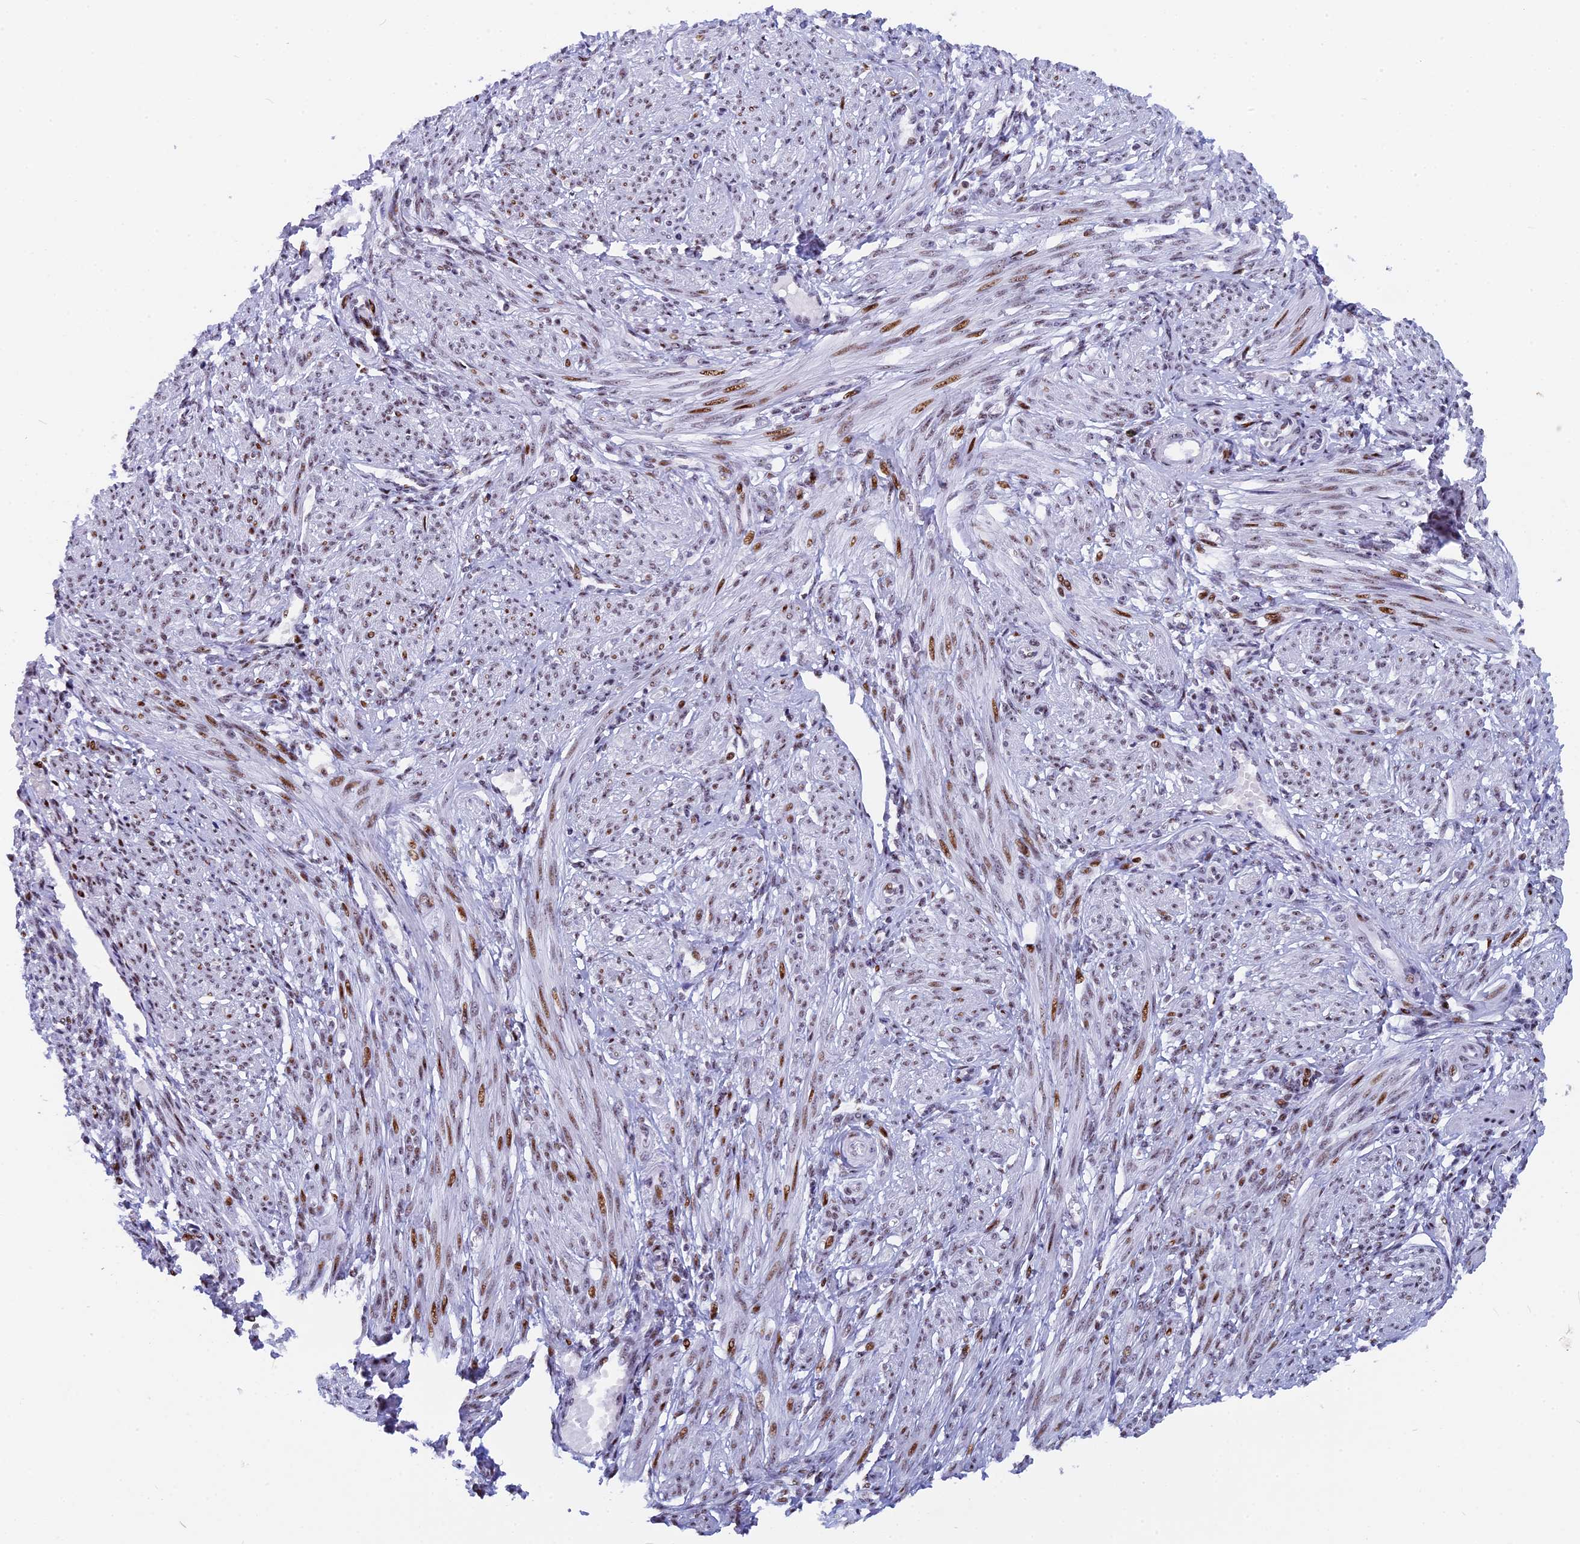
{"staining": {"intensity": "moderate", "quantity": "<25%", "location": "nuclear"}, "tissue": "smooth muscle", "cell_type": "Smooth muscle cells", "image_type": "normal", "snomed": [{"axis": "morphology", "description": "Normal tissue, NOS"}, {"axis": "morphology", "description": "Adenocarcinoma, NOS"}, {"axis": "topography", "description": "Colon"}, {"axis": "topography", "description": "Peripheral nerve tissue"}], "caption": "Smooth muscle stained with immunohistochemistry shows moderate nuclear positivity in approximately <25% of smooth muscle cells.", "gene": "NSA2", "patient": {"sex": "male", "age": 14}}